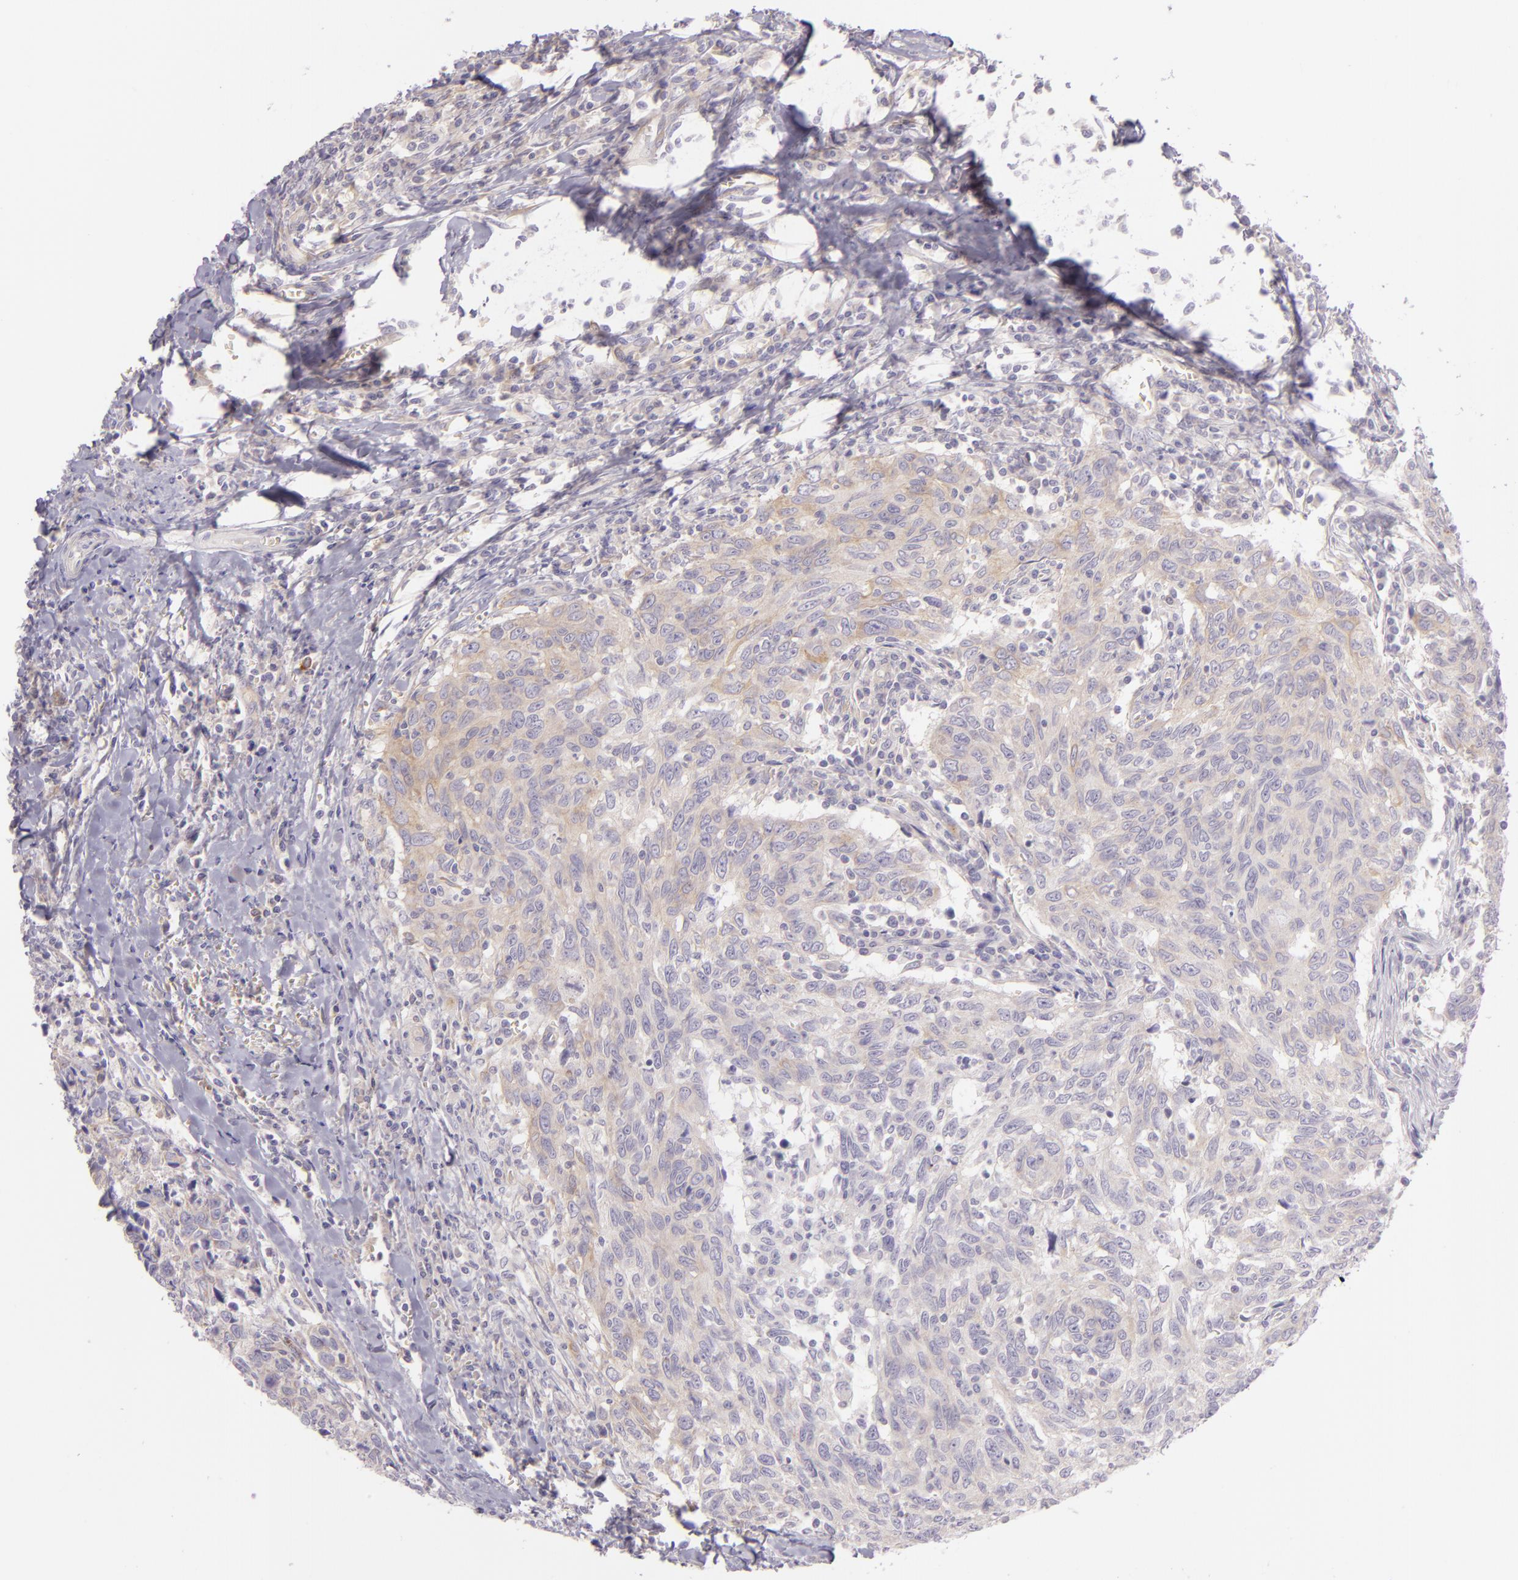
{"staining": {"intensity": "weak", "quantity": "25%-75%", "location": "cytoplasmic/membranous"}, "tissue": "breast cancer", "cell_type": "Tumor cells", "image_type": "cancer", "snomed": [{"axis": "morphology", "description": "Duct carcinoma"}, {"axis": "topography", "description": "Breast"}], "caption": "Breast cancer (intraductal carcinoma) tissue demonstrates weak cytoplasmic/membranous expression in approximately 25%-75% of tumor cells, visualized by immunohistochemistry.", "gene": "ZC3H7B", "patient": {"sex": "female", "age": 50}}